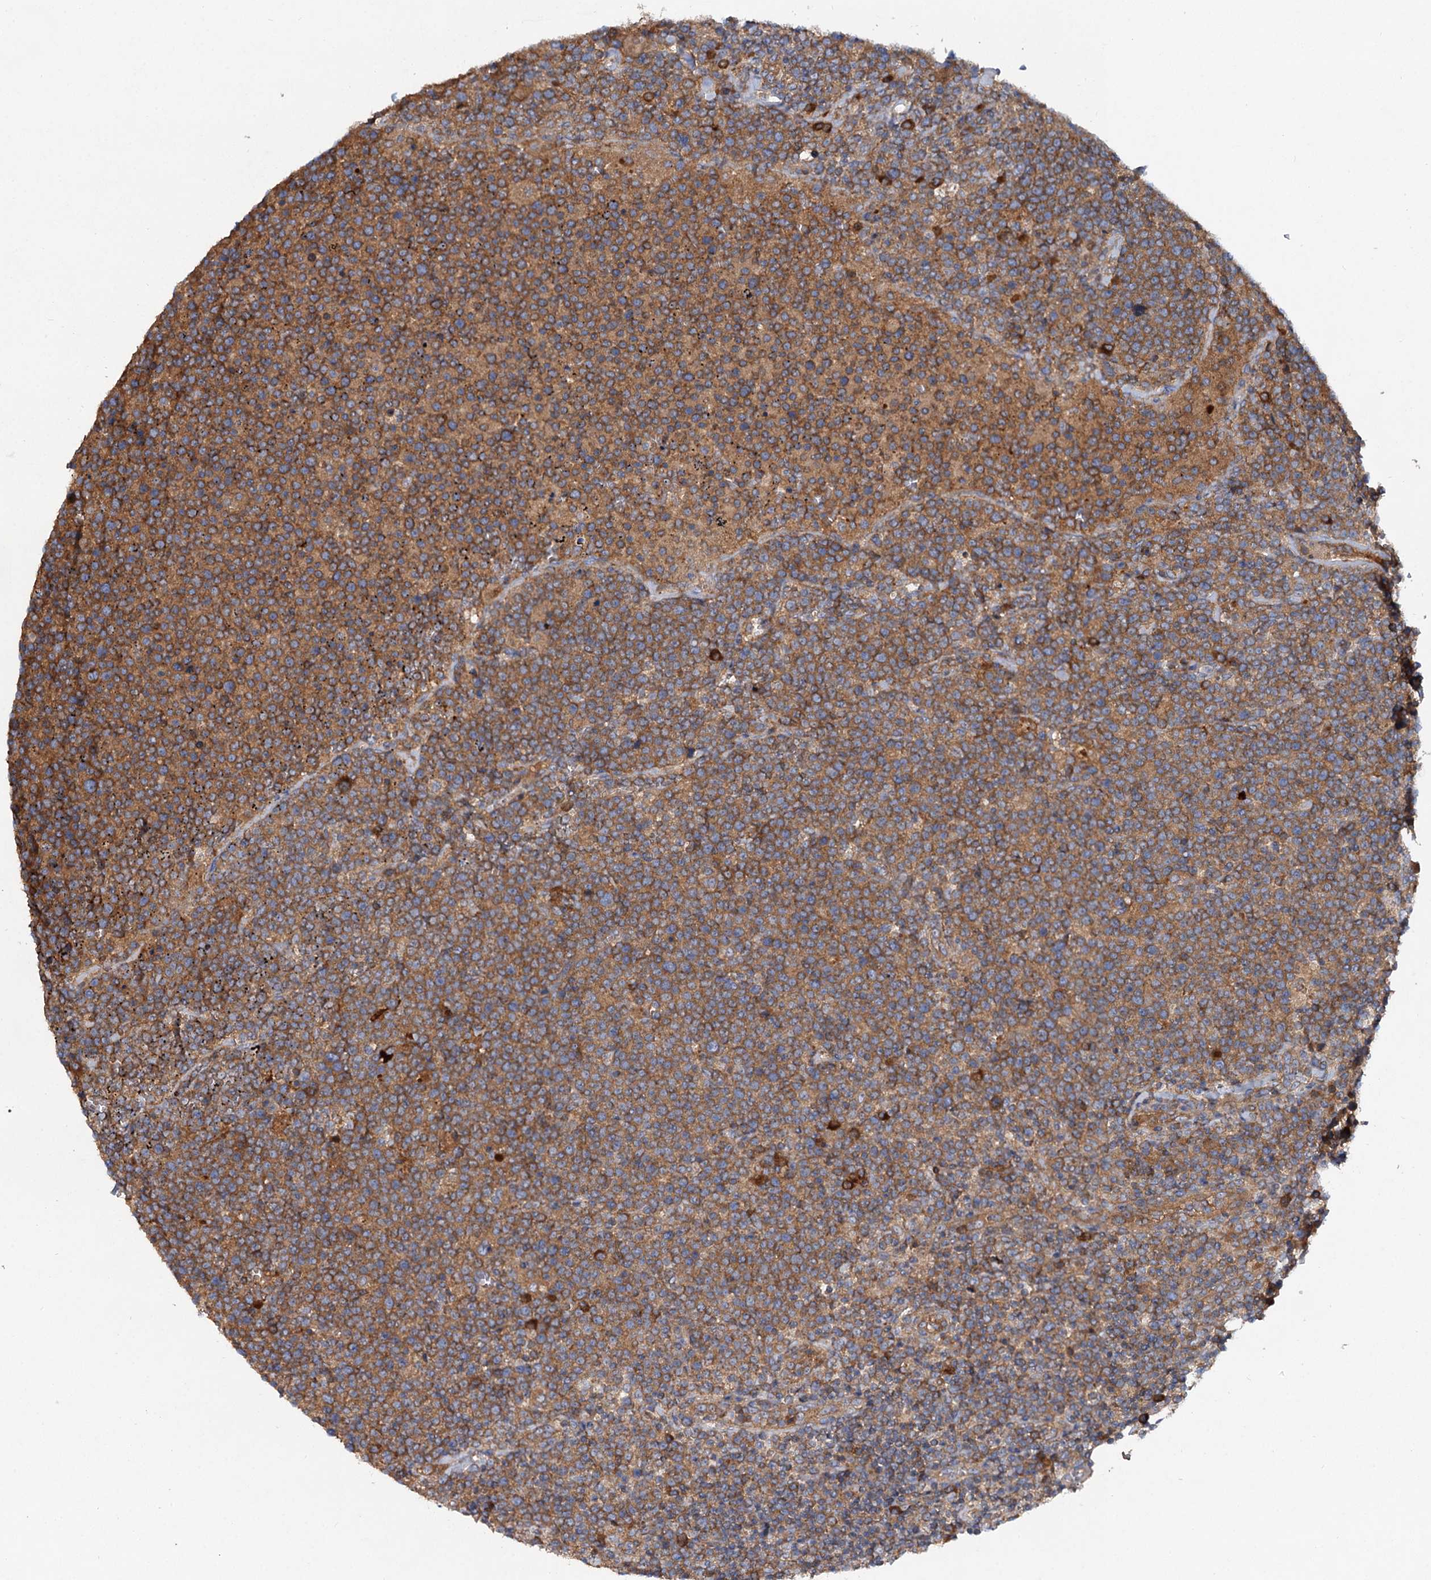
{"staining": {"intensity": "moderate", "quantity": ">75%", "location": "cytoplasmic/membranous"}, "tissue": "lymphoma", "cell_type": "Tumor cells", "image_type": "cancer", "snomed": [{"axis": "morphology", "description": "Malignant lymphoma, non-Hodgkin's type, High grade"}, {"axis": "topography", "description": "Lymph node"}], "caption": "A high-resolution photomicrograph shows immunohistochemistry (IHC) staining of high-grade malignant lymphoma, non-Hodgkin's type, which shows moderate cytoplasmic/membranous expression in about >75% of tumor cells.", "gene": "ALKBH7", "patient": {"sex": "male", "age": 61}}